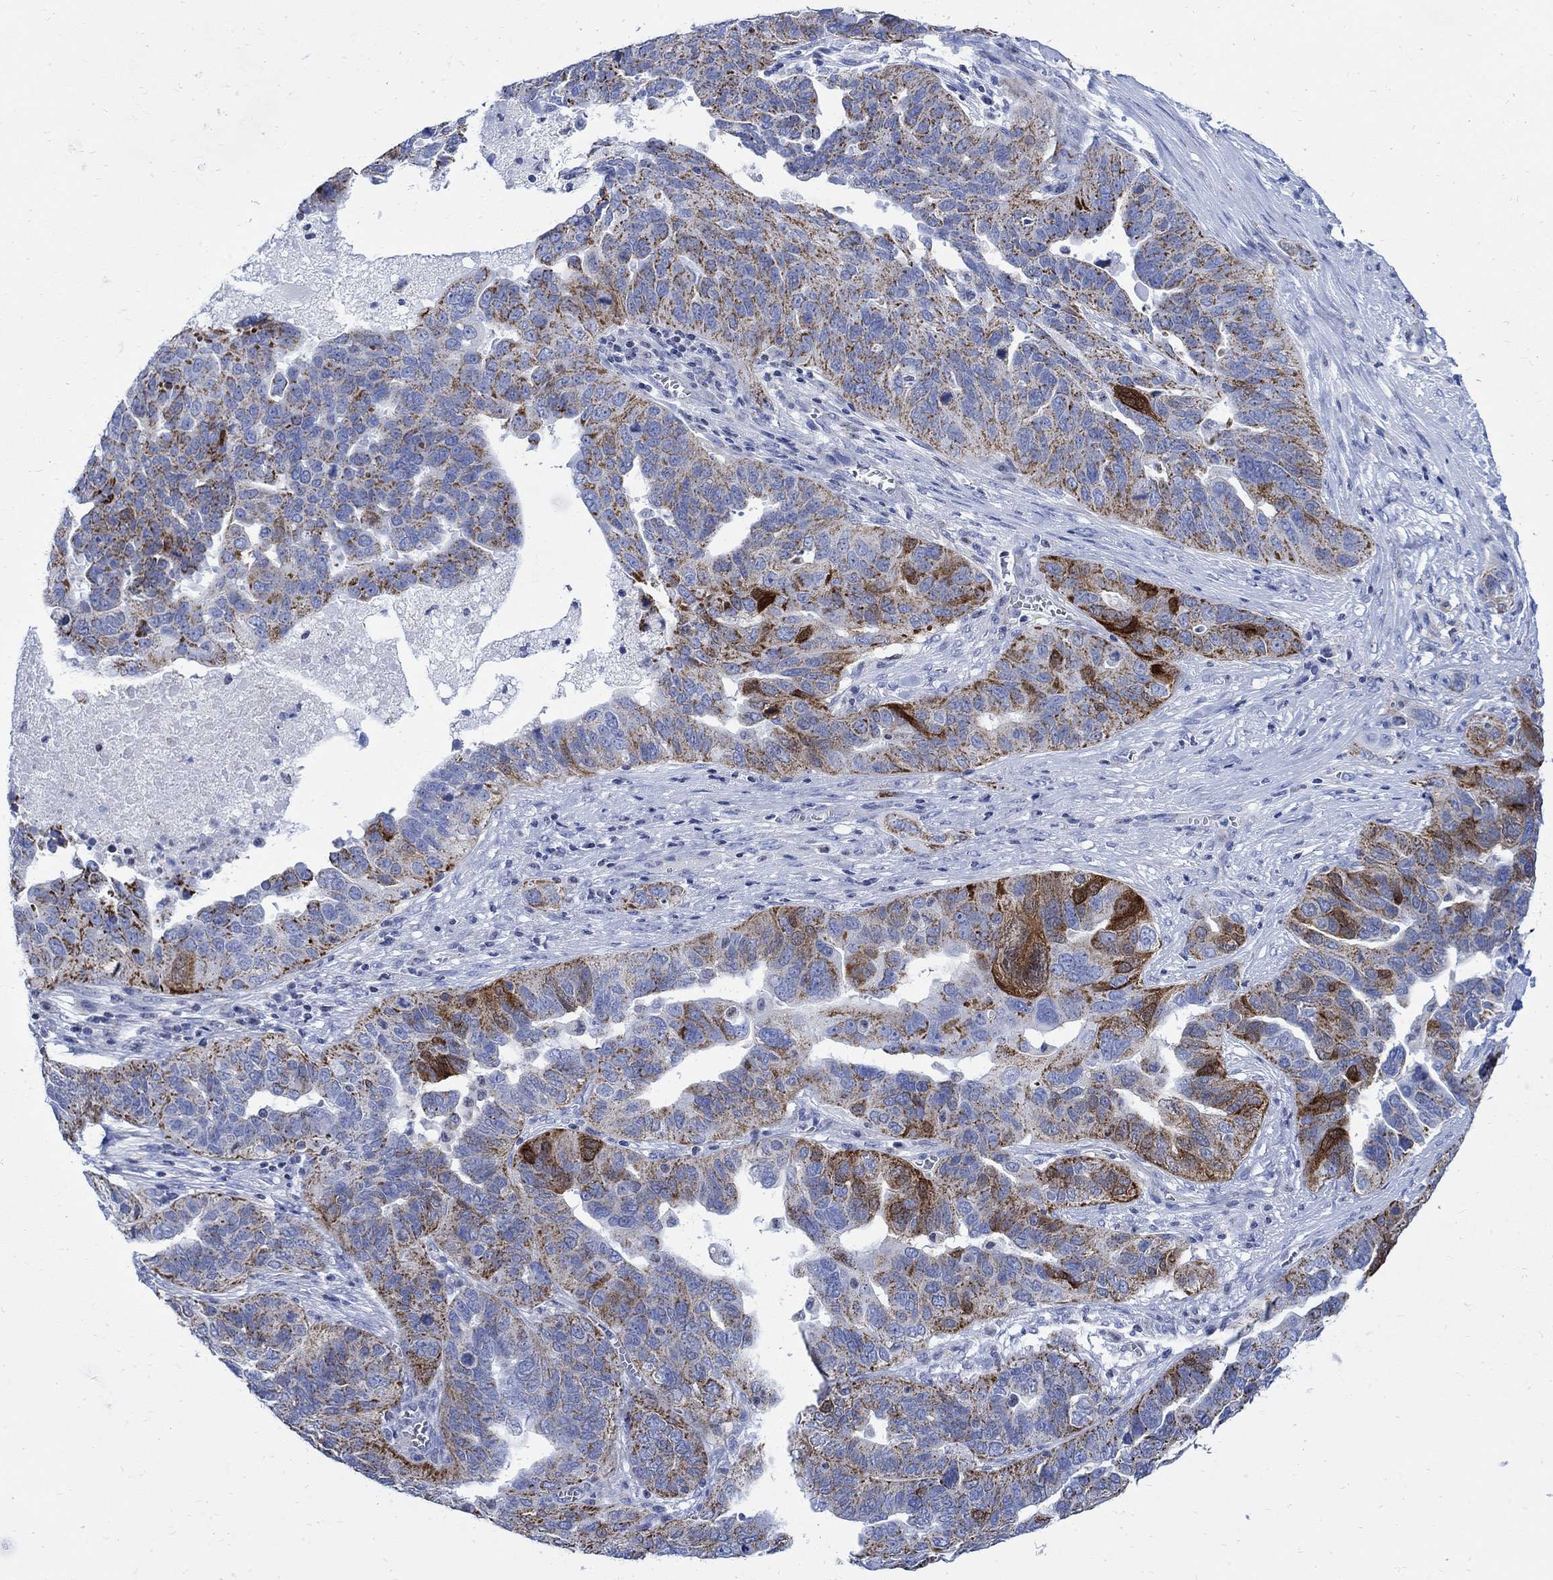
{"staining": {"intensity": "strong", "quantity": "<25%", "location": "cytoplasmic/membranous"}, "tissue": "ovarian cancer", "cell_type": "Tumor cells", "image_type": "cancer", "snomed": [{"axis": "morphology", "description": "Carcinoma, endometroid"}, {"axis": "topography", "description": "Soft tissue"}, {"axis": "topography", "description": "Ovary"}], "caption": "The histopathology image displays staining of ovarian endometroid carcinoma, revealing strong cytoplasmic/membranous protein staining (brown color) within tumor cells. The protein is shown in brown color, while the nuclei are stained blue.", "gene": "CPLX2", "patient": {"sex": "female", "age": 52}}